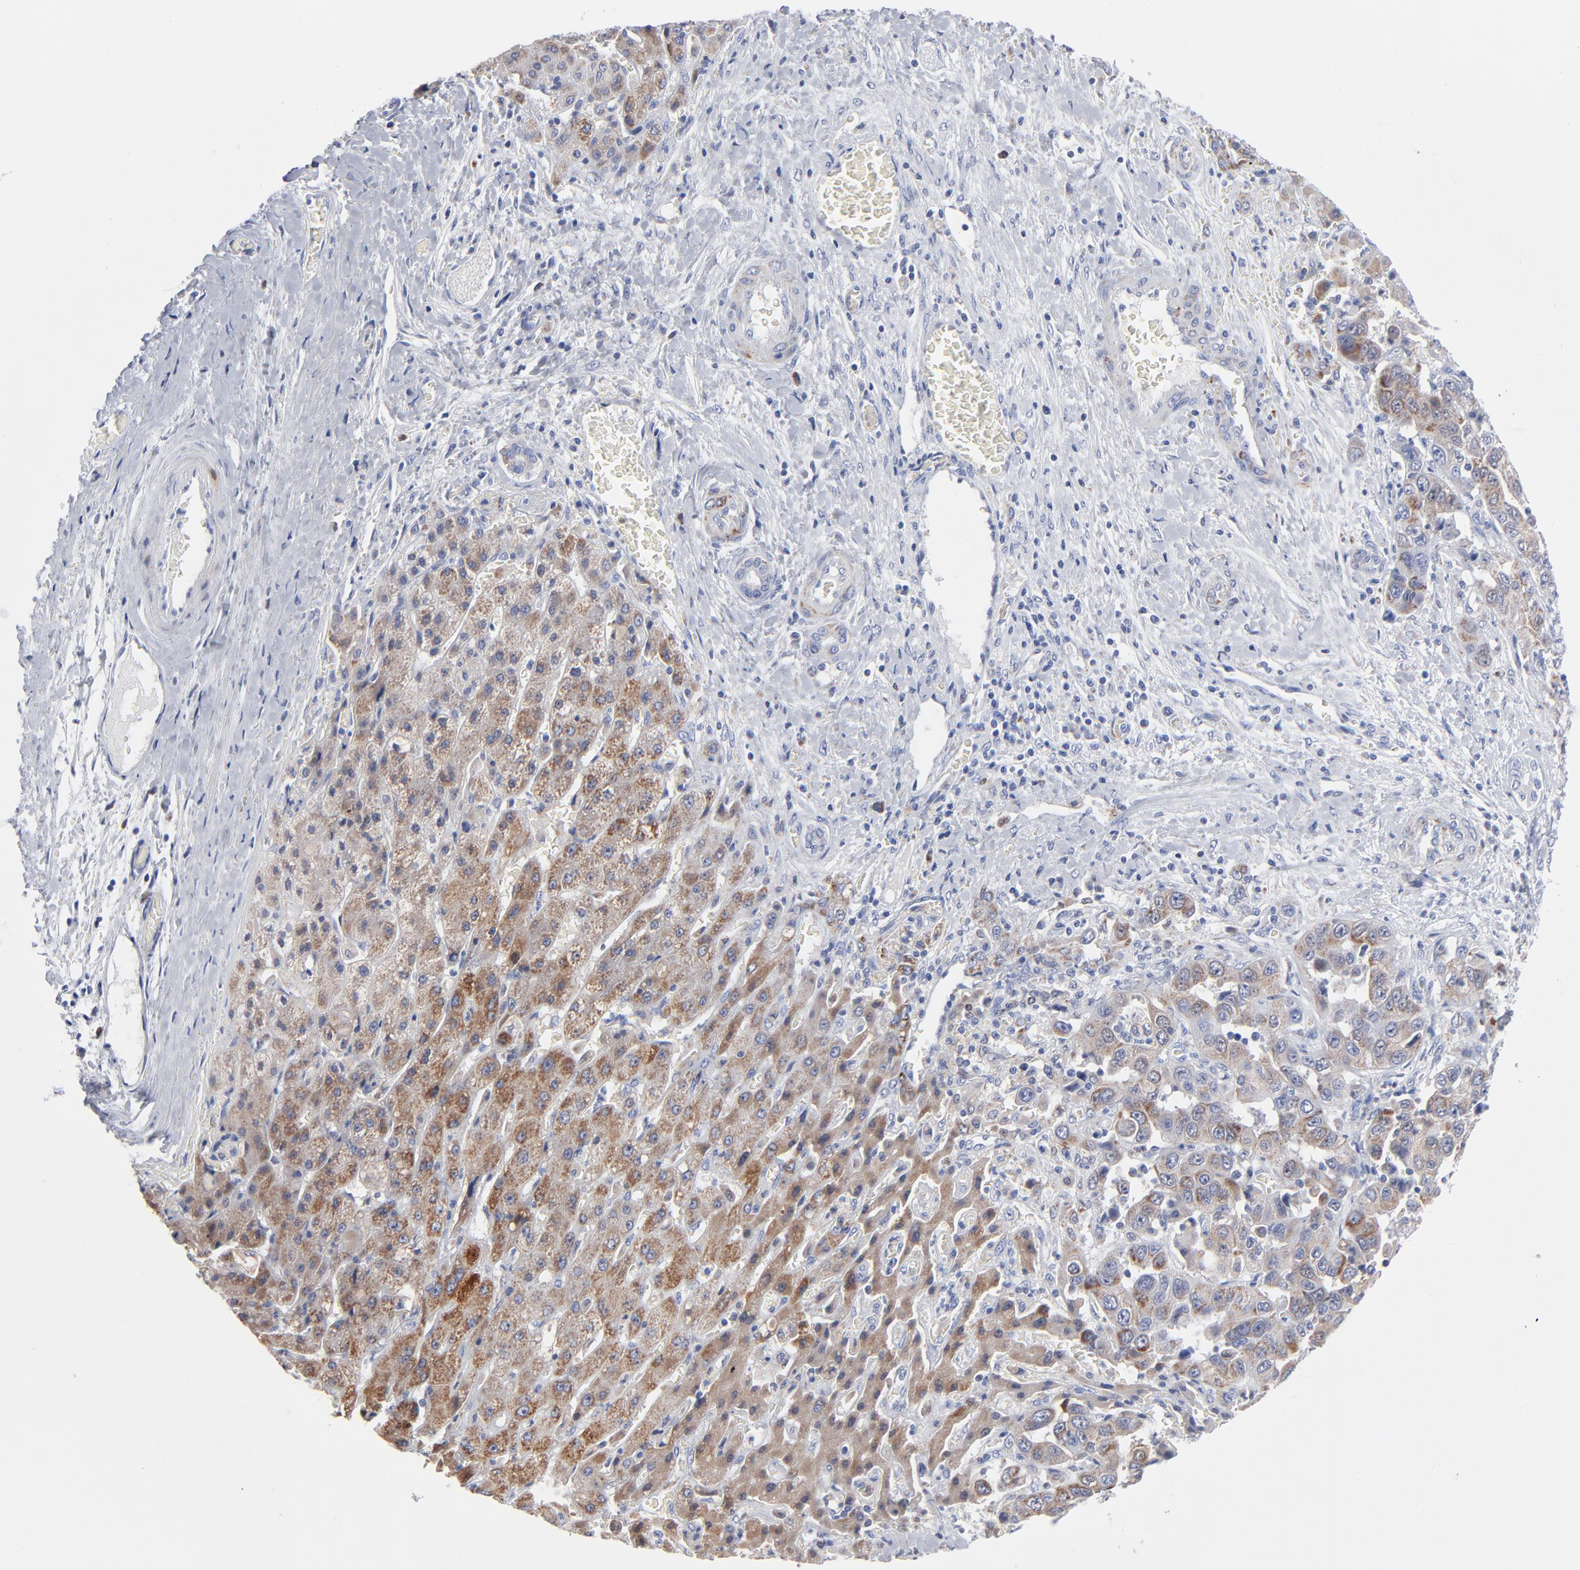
{"staining": {"intensity": "weak", "quantity": "25%-75%", "location": "cytoplasmic/membranous"}, "tissue": "liver cancer", "cell_type": "Tumor cells", "image_type": "cancer", "snomed": [{"axis": "morphology", "description": "Cholangiocarcinoma"}, {"axis": "topography", "description": "Liver"}], "caption": "Approximately 25%-75% of tumor cells in liver cholangiocarcinoma exhibit weak cytoplasmic/membranous protein staining as visualized by brown immunohistochemical staining.", "gene": "CHCHD10", "patient": {"sex": "female", "age": 52}}